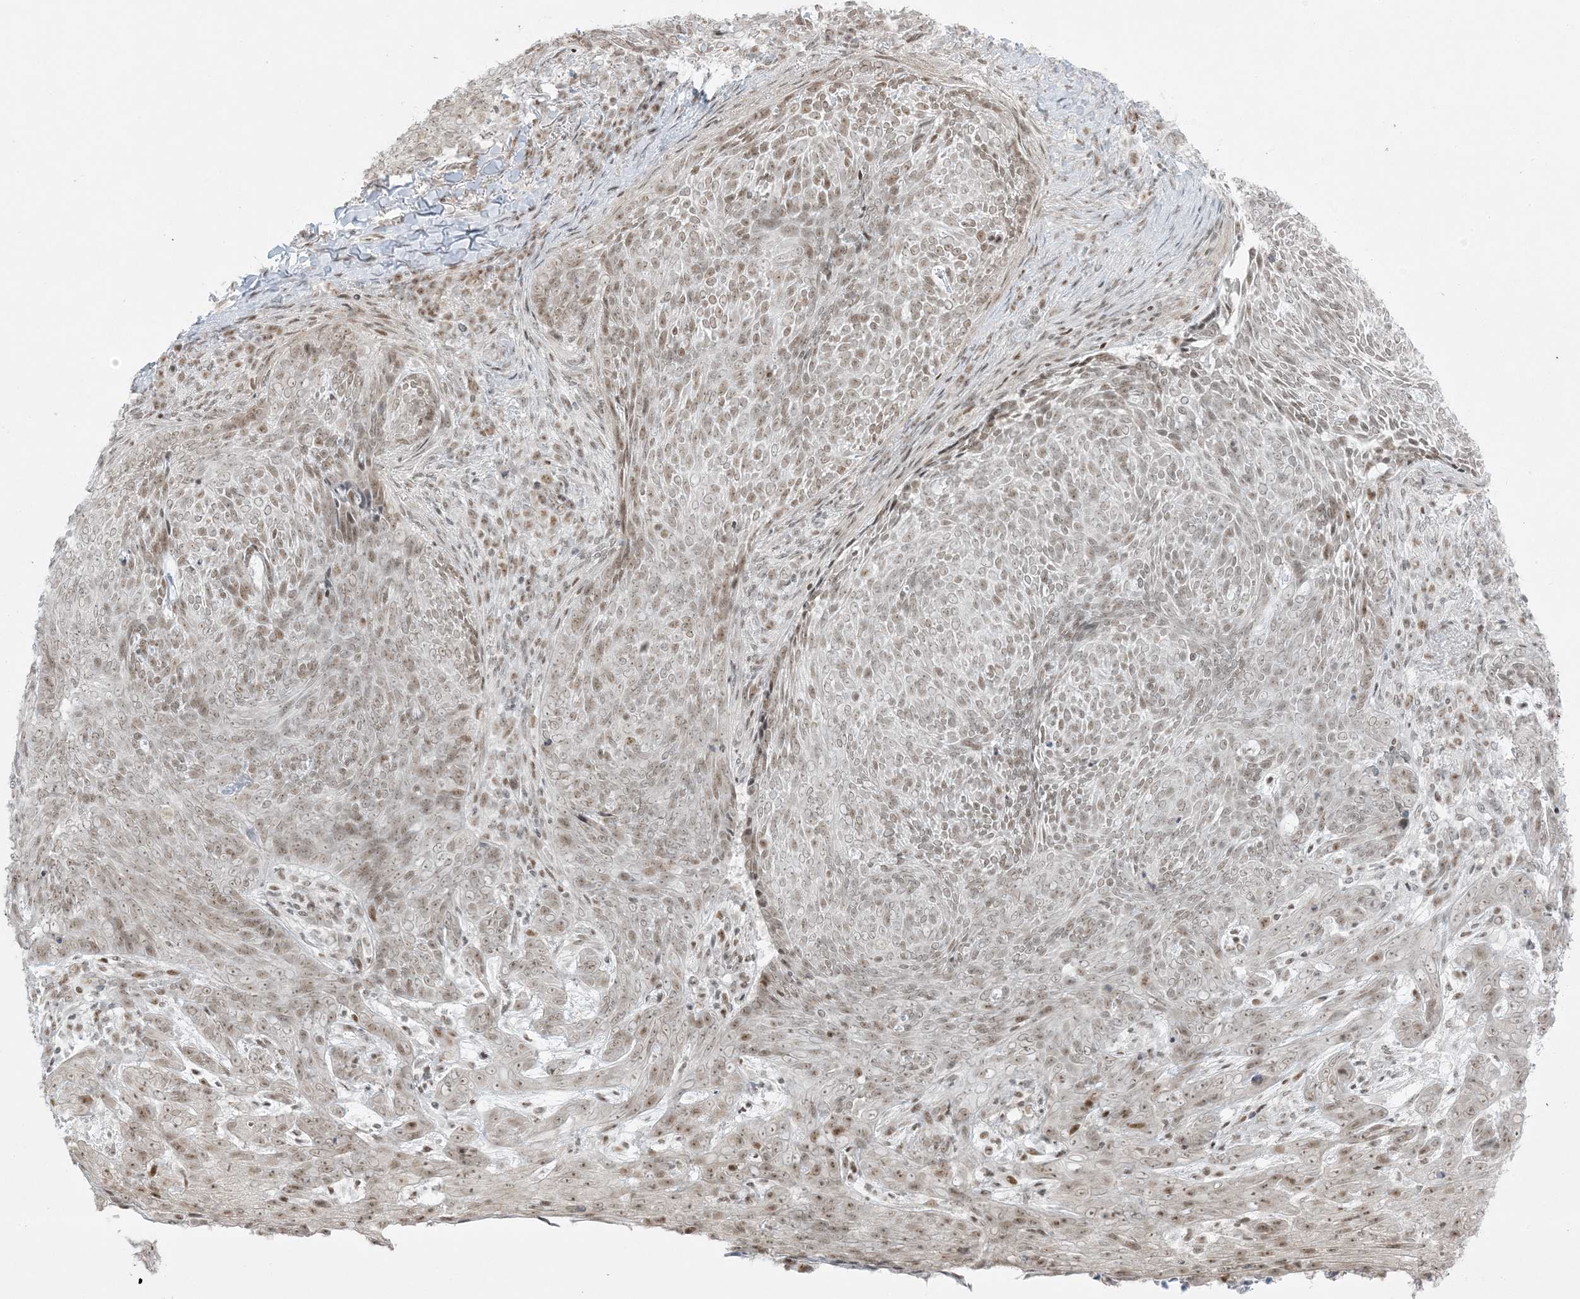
{"staining": {"intensity": "weak", "quantity": ">75%", "location": "nuclear"}, "tissue": "skin cancer", "cell_type": "Tumor cells", "image_type": "cancer", "snomed": [{"axis": "morphology", "description": "Basal cell carcinoma"}, {"axis": "topography", "description": "Skin"}], "caption": "The histopathology image shows staining of skin cancer (basal cell carcinoma), revealing weak nuclear protein staining (brown color) within tumor cells. (DAB IHC, brown staining for protein, blue staining for nuclei).", "gene": "ZNF787", "patient": {"sex": "male", "age": 85}}